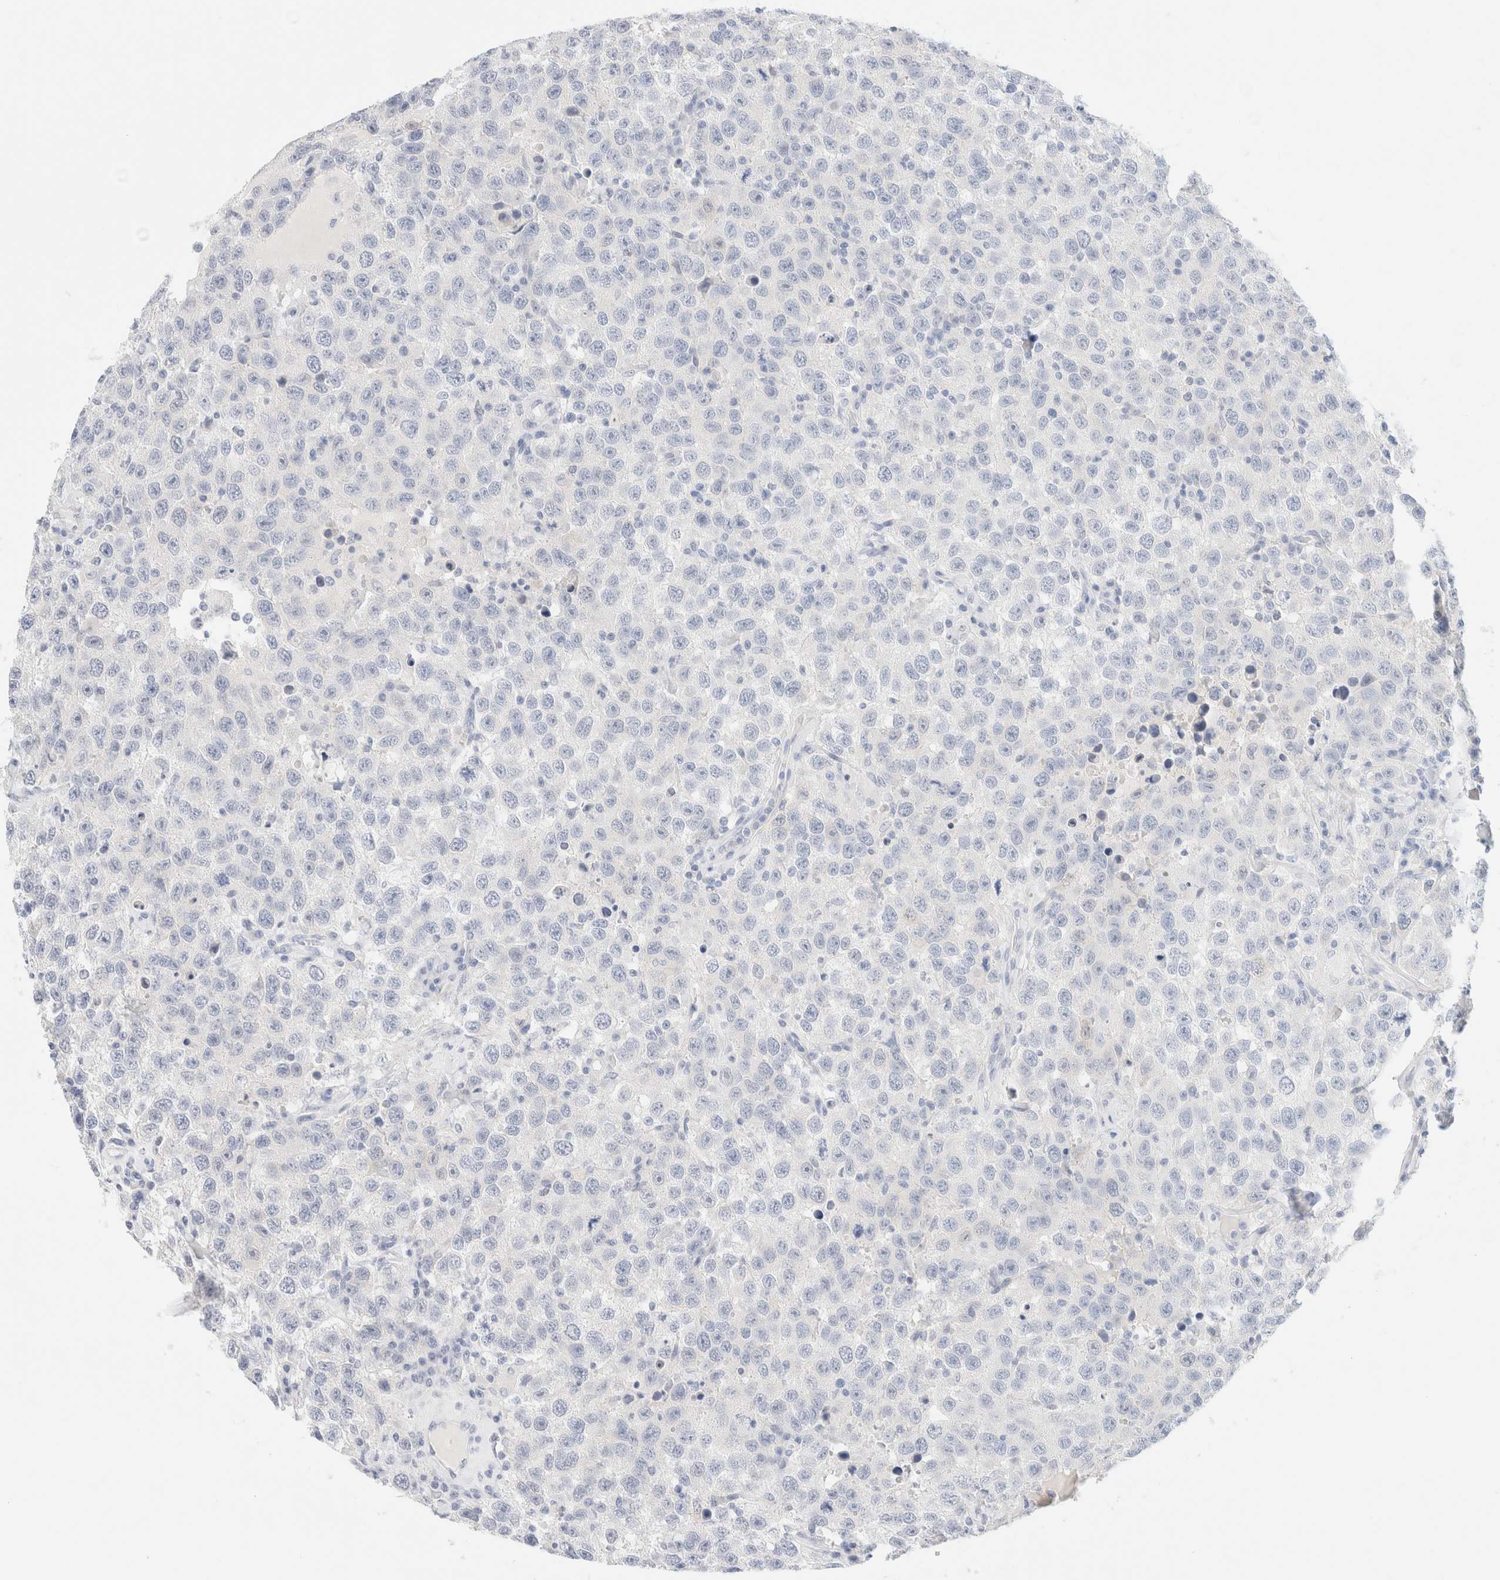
{"staining": {"intensity": "negative", "quantity": "none", "location": "none"}, "tissue": "testis cancer", "cell_type": "Tumor cells", "image_type": "cancer", "snomed": [{"axis": "morphology", "description": "Seminoma, NOS"}, {"axis": "topography", "description": "Testis"}], "caption": "IHC micrograph of human testis cancer stained for a protein (brown), which exhibits no expression in tumor cells.", "gene": "DPYS", "patient": {"sex": "male", "age": 41}}